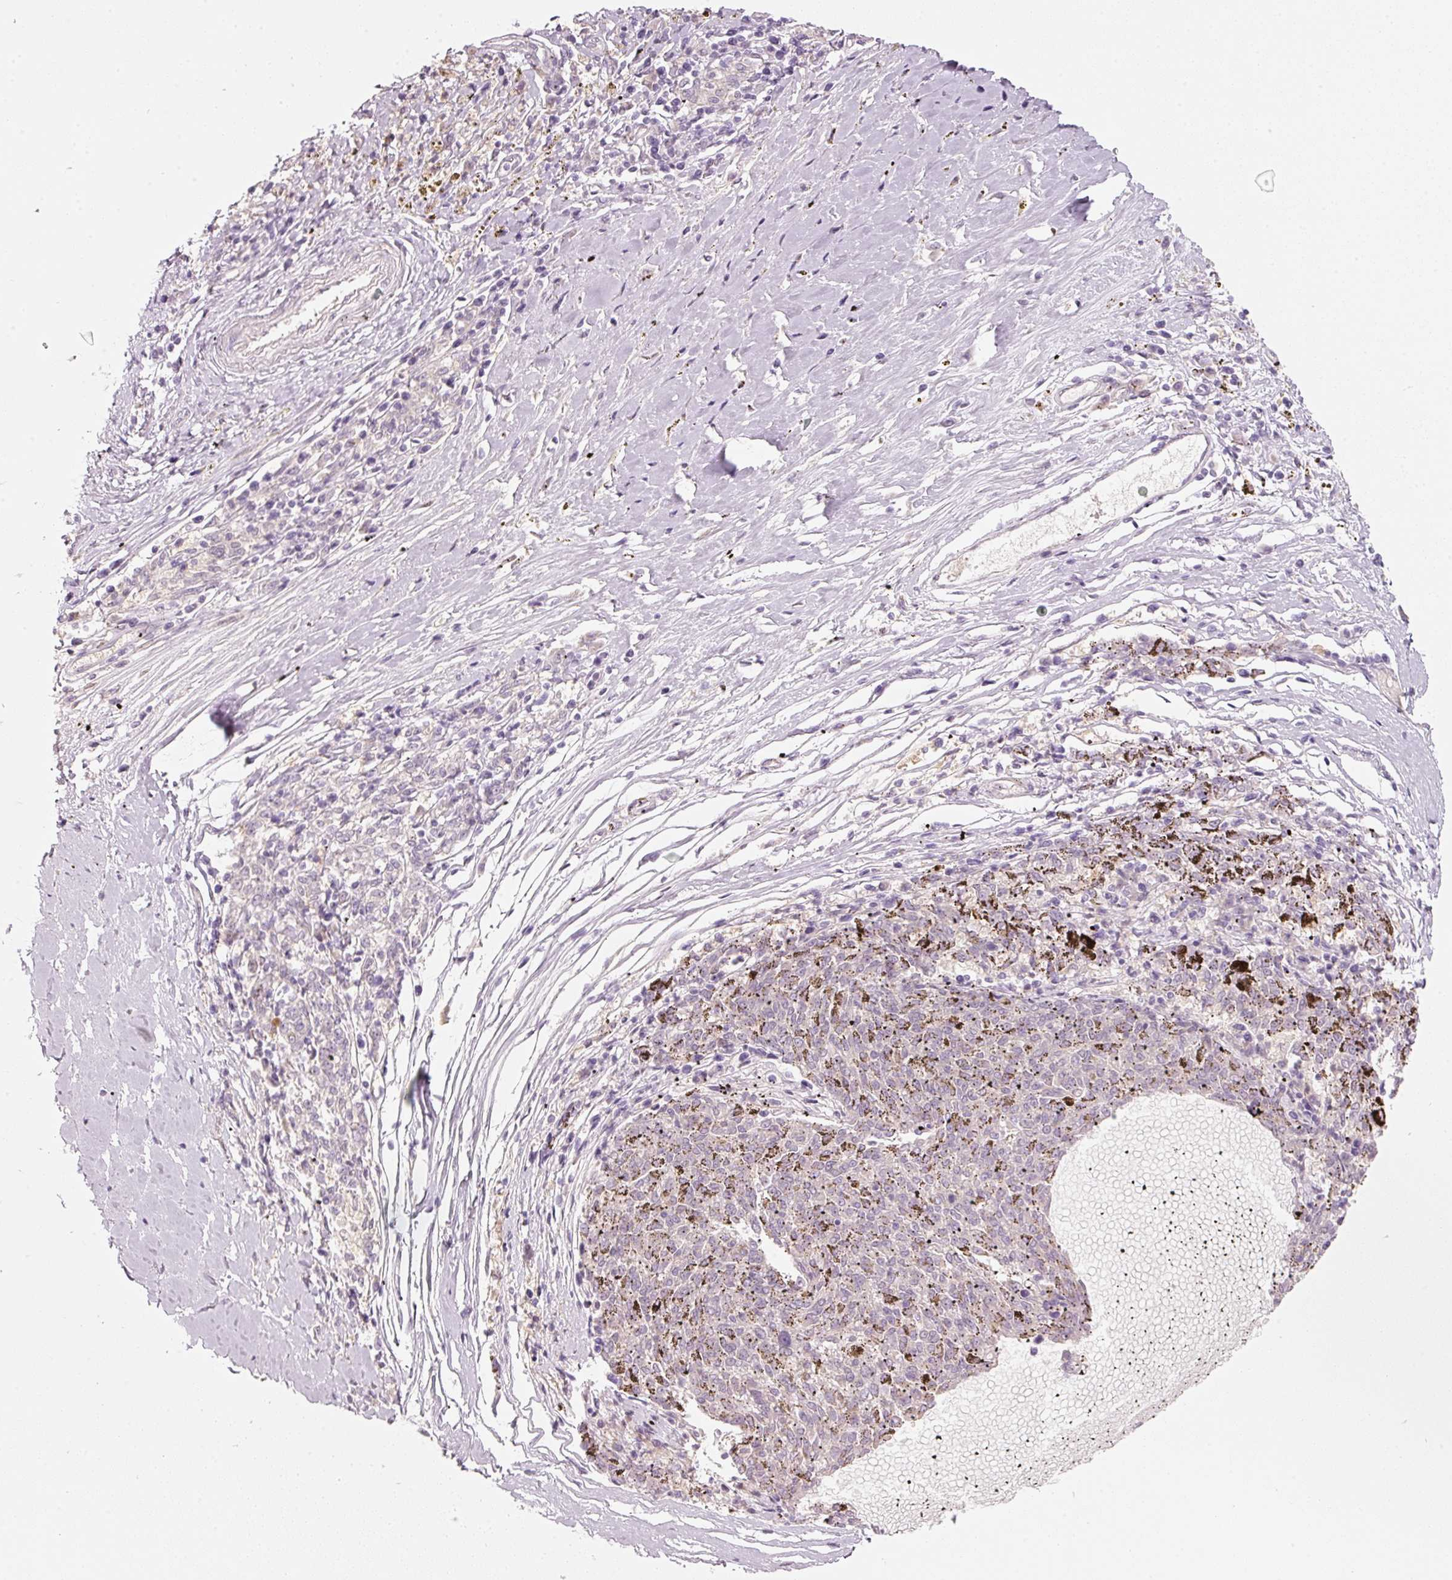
{"staining": {"intensity": "negative", "quantity": "none", "location": "none"}, "tissue": "melanoma", "cell_type": "Tumor cells", "image_type": "cancer", "snomed": [{"axis": "morphology", "description": "Malignant melanoma, NOS"}, {"axis": "topography", "description": "Skin"}], "caption": "DAB immunohistochemical staining of melanoma shows no significant staining in tumor cells. The staining was performed using DAB to visualize the protein expression in brown, while the nuclei were stained in blue with hematoxylin (Magnification: 20x).", "gene": "STEAP1", "patient": {"sex": "female", "age": 72}}